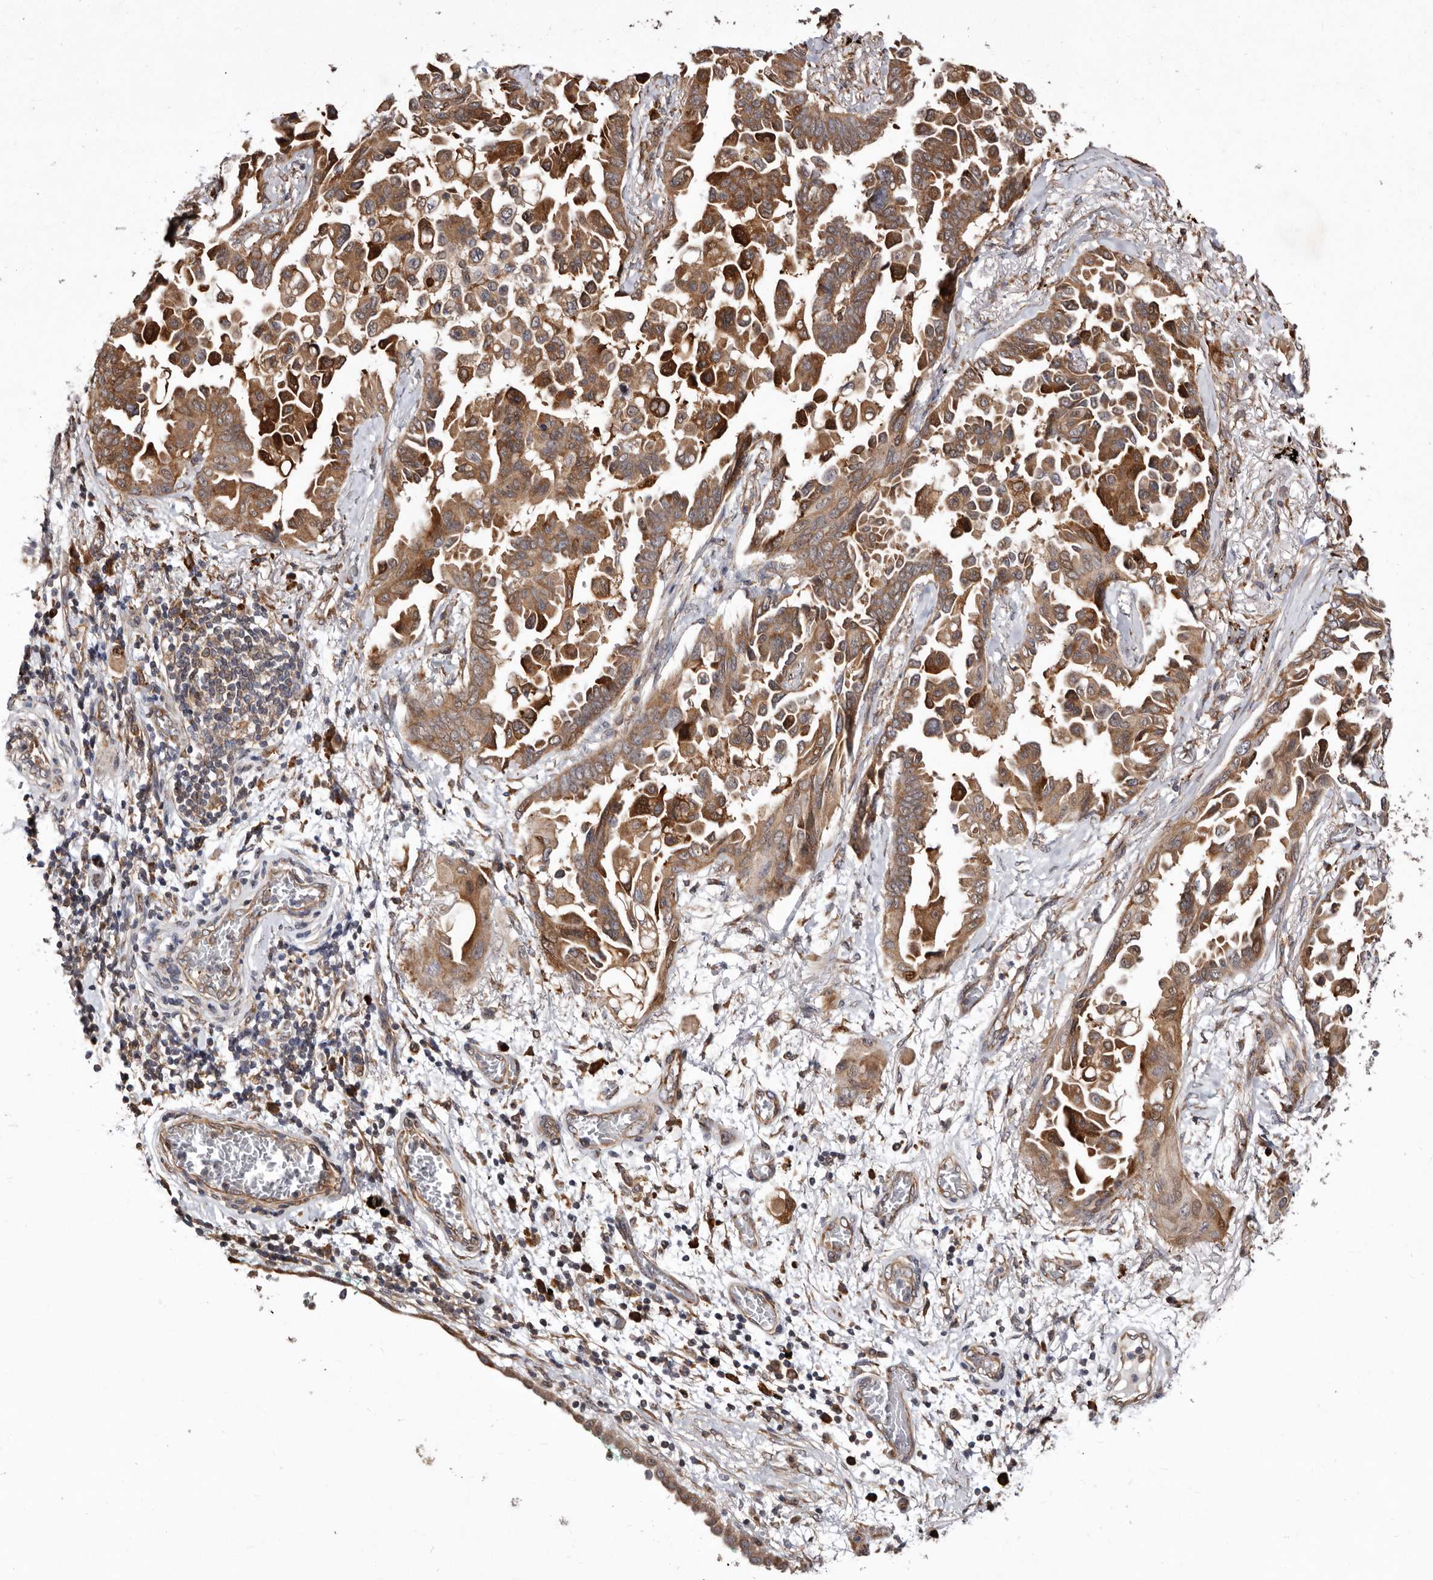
{"staining": {"intensity": "moderate", "quantity": ">75%", "location": "cytoplasmic/membranous"}, "tissue": "lung cancer", "cell_type": "Tumor cells", "image_type": "cancer", "snomed": [{"axis": "morphology", "description": "Adenocarcinoma, NOS"}, {"axis": "topography", "description": "Lung"}], "caption": "DAB (3,3'-diaminobenzidine) immunohistochemical staining of human lung adenocarcinoma shows moderate cytoplasmic/membranous protein positivity in approximately >75% of tumor cells.", "gene": "RRM2B", "patient": {"sex": "female", "age": 67}}